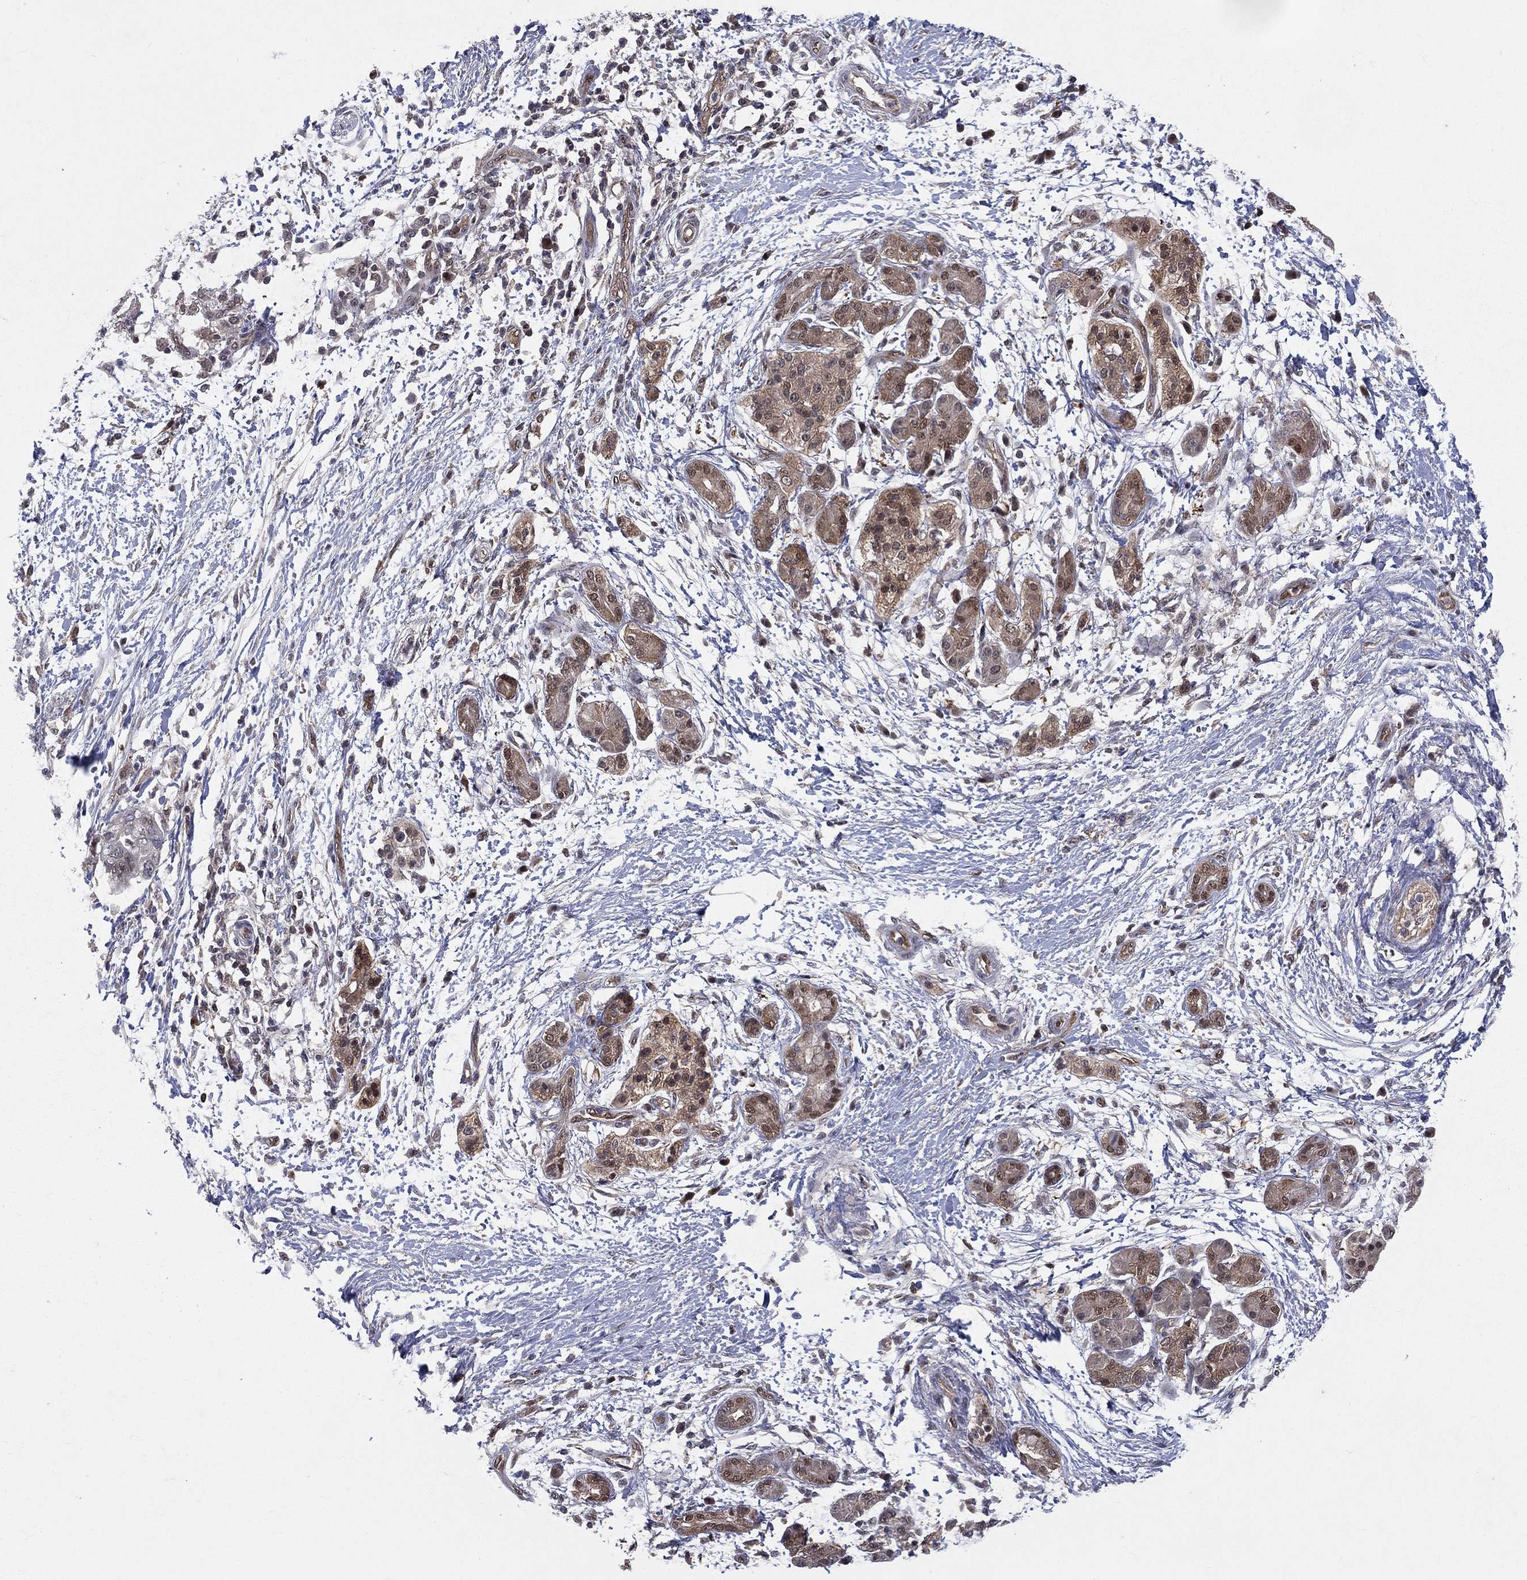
{"staining": {"intensity": "moderate", "quantity": "25%-75%", "location": "cytoplasmic/membranous,nuclear"}, "tissue": "pancreatic cancer", "cell_type": "Tumor cells", "image_type": "cancer", "snomed": [{"axis": "morphology", "description": "Adenocarcinoma, NOS"}, {"axis": "topography", "description": "Pancreas"}], "caption": "Immunohistochemistry (IHC) (DAB (3,3'-diaminobenzidine)) staining of pancreatic cancer shows moderate cytoplasmic/membranous and nuclear protein positivity in about 25%-75% of tumor cells.", "gene": "GMPR2", "patient": {"sex": "female", "age": 72}}